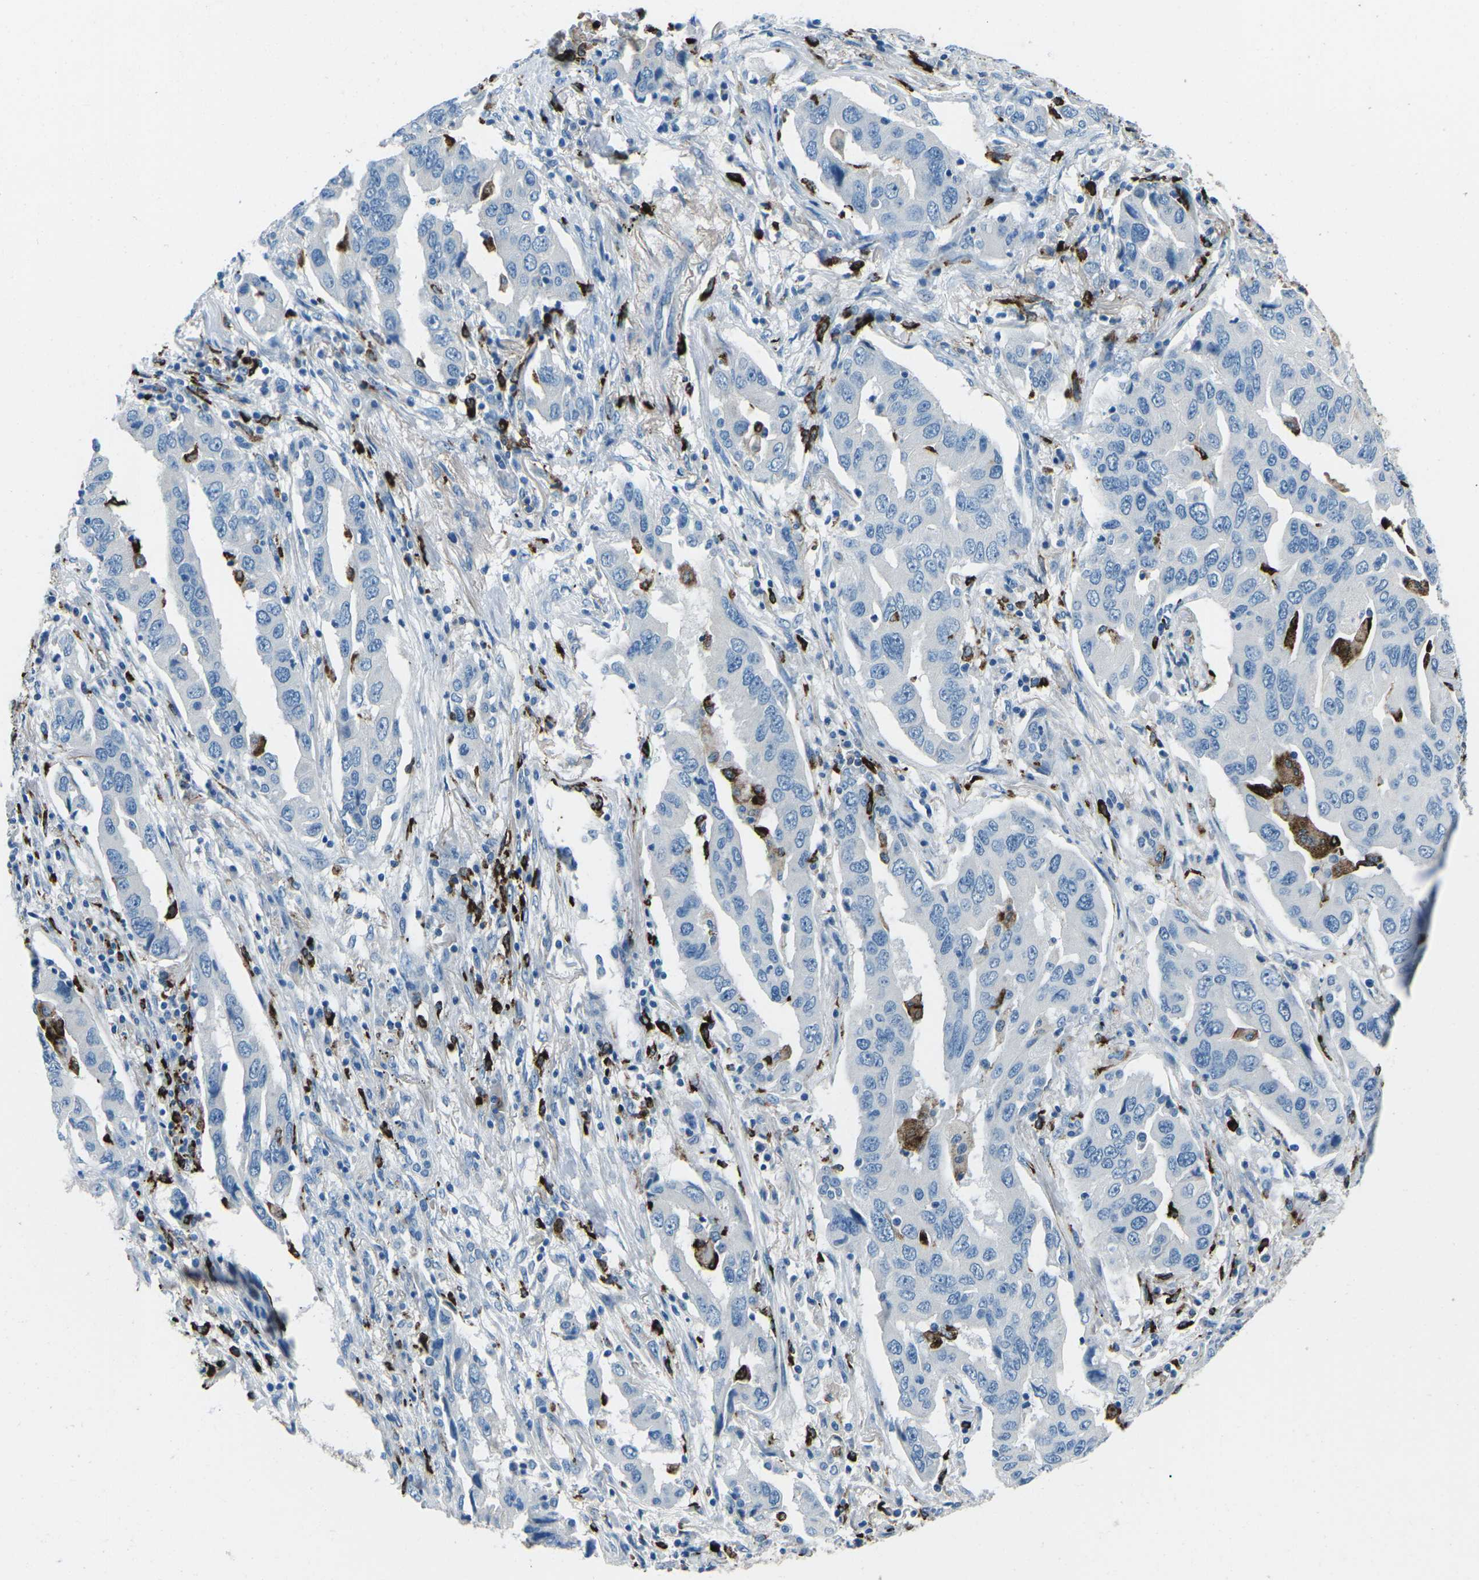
{"staining": {"intensity": "weak", "quantity": "<25%", "location": "cytoplasmic/membranous"}, "tissue": "lung cancer", "cell_type": "Tumor cells", "image_type": "cancer", "snomed": [{"axis": "morphology", "description": "Adenocarcinoma, NOS"}, {"axis": "topography", "description": "Lung"}], "caption": "DAB immunohistochemical staining of human adenocarcinoma (lung) exhibits no significant expression in tumor cells. (DAB immunohistochemistry with hematoxylin counter stain).", "gene": "FCN1", "patient": {"sex": "female", "age": 65}}